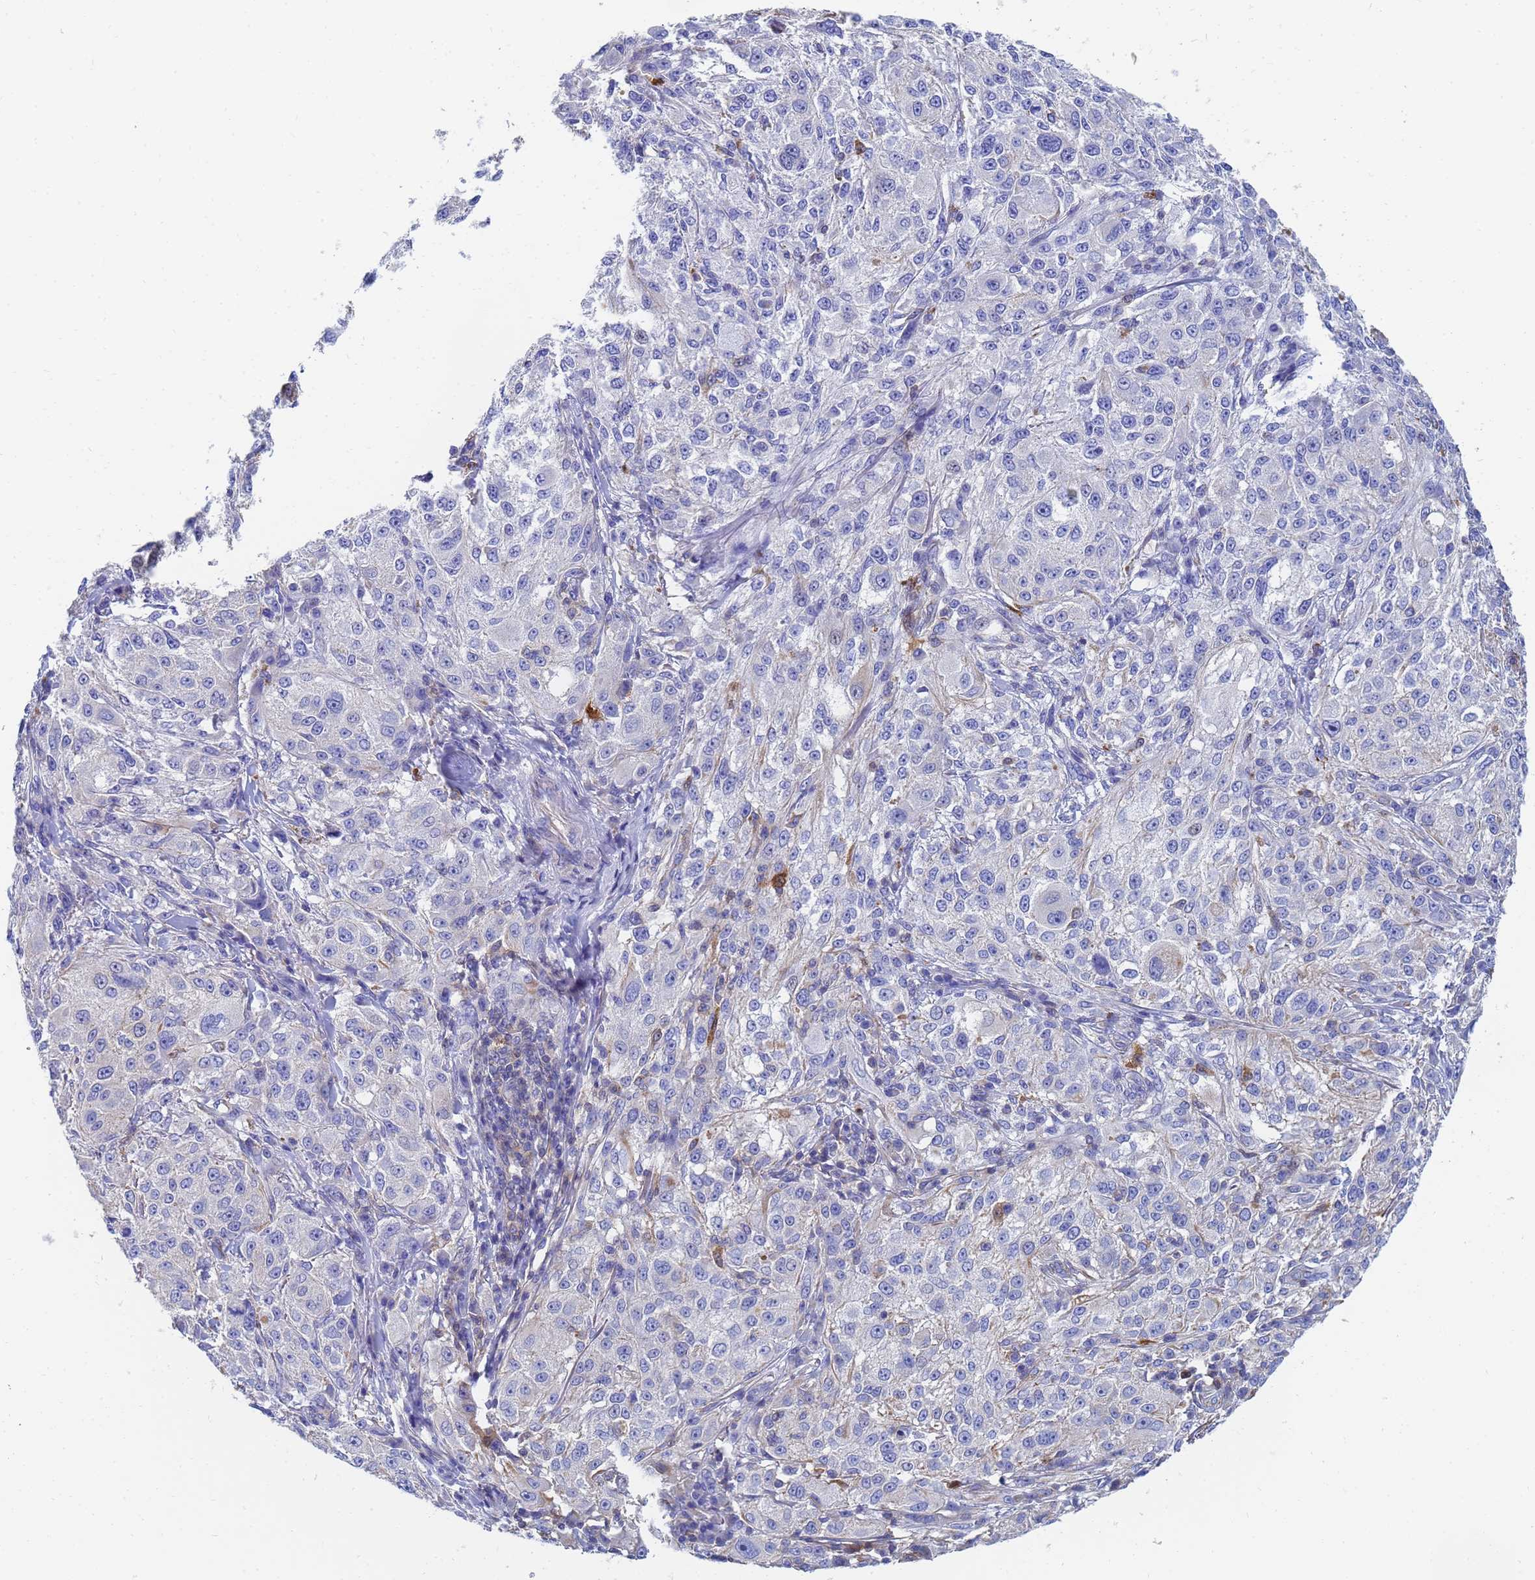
{"staining": {"intensity": "negative", "quantity": "none", "location": "none"}, "tissue": "melanoma", "cell_type": "Tumor cells", "image_type": "cancer", "snomed": [{"axis": "morphology", "description": "Necrosis, NOS"}, {"axis": "morphology", "description": "Malignant melanoma, NOS"}, {"axis": "topography", "description": "Skin"}], "caption": "The photomicrograph exhibits no significant staining in tumor cells of melanoma.", "gene": "GCHFR", "patient": {"sex": "female", "age": 87}}